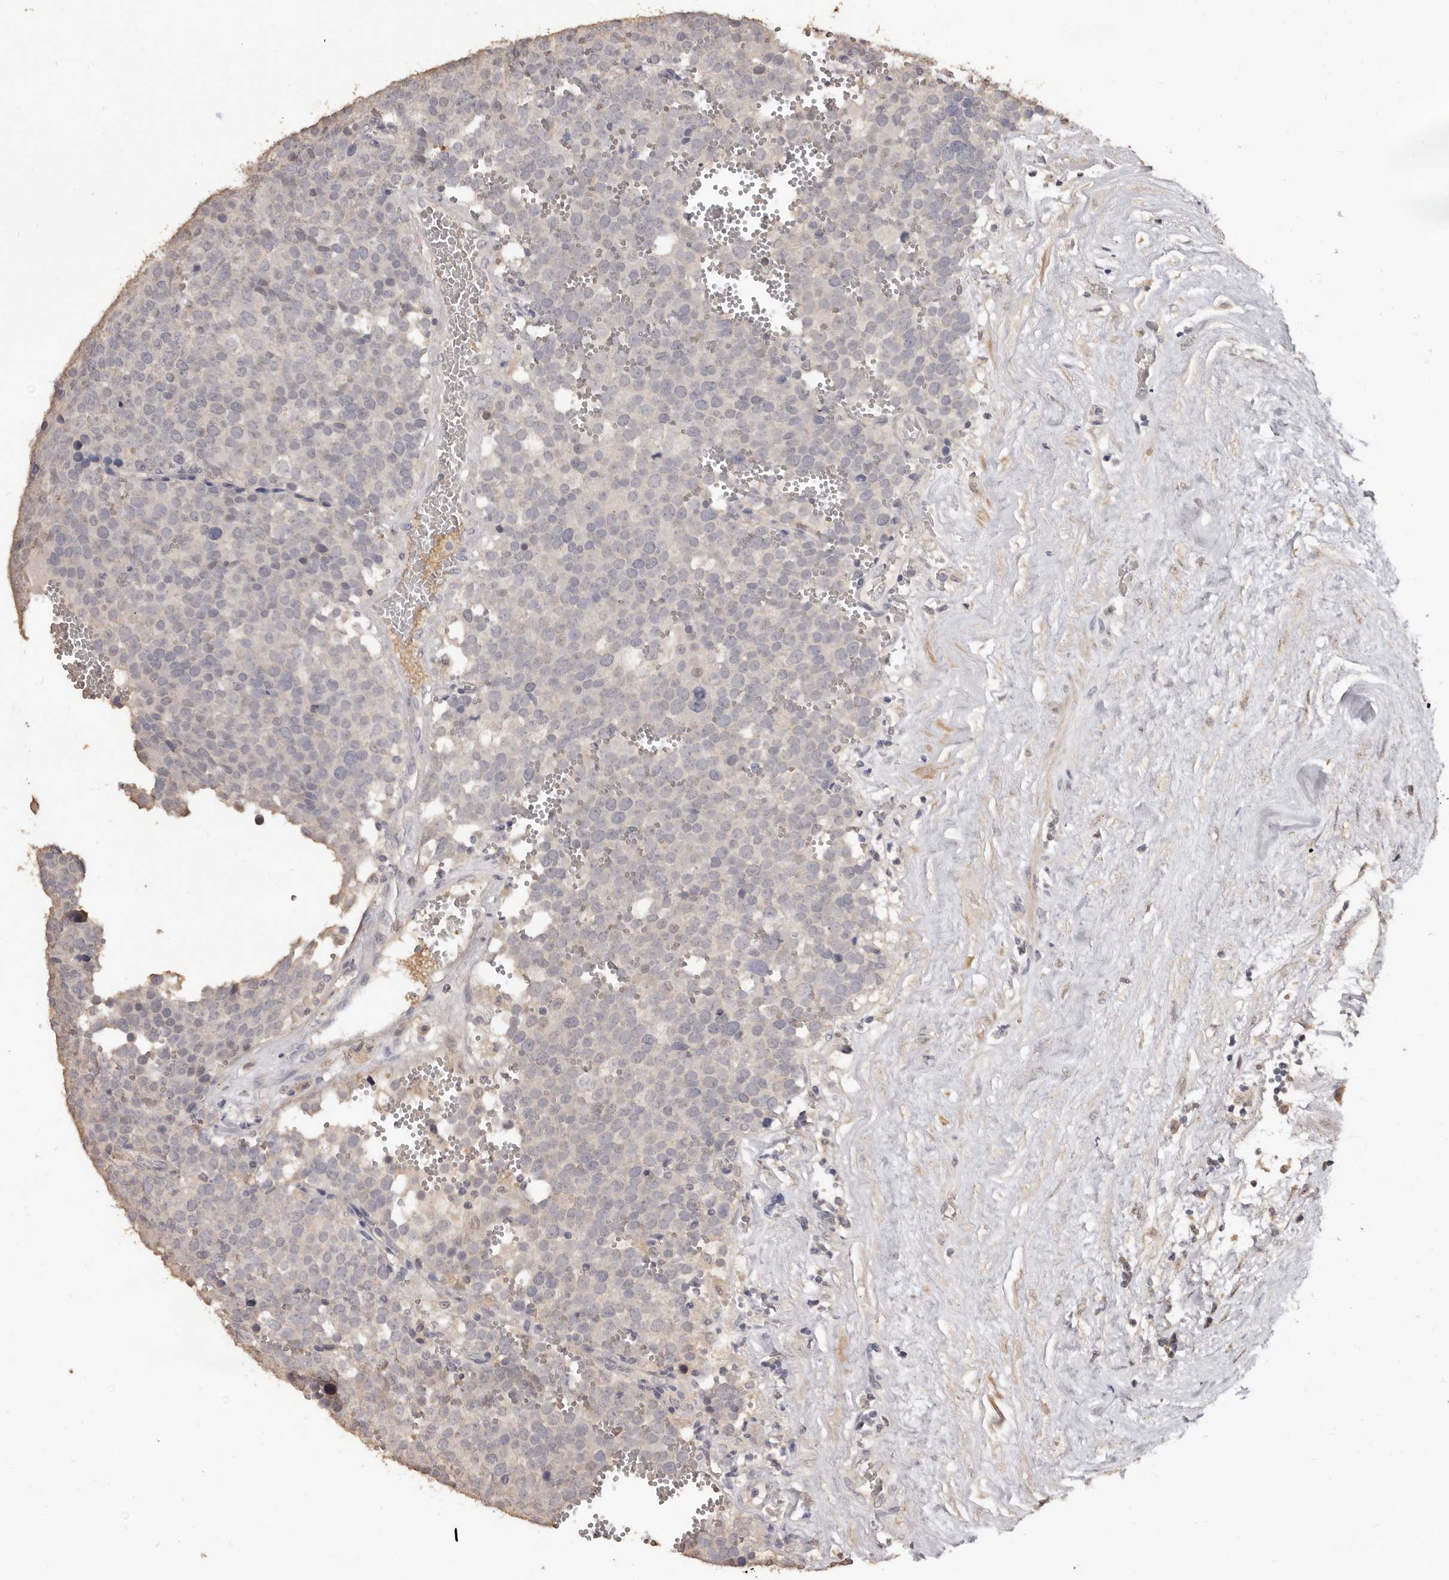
{"staining": {"intensity": "negative", "quantity": "none", "location": "none"}, "tissue": "testis cancer", "cell_type": "Tumor cells", "image_type": "cancer", "snomed": [{"axis": "morphology", "description": "Seminoma, NOS"}, {"axis": "topography", "description": "Testis"}], "caption": "An IHC histopathology image of testis seminoma is shown. There is no staining in tumor cells of testis seminoma.", "gene": "INAVA", "patient": {"sex": "male", "age": 71}}